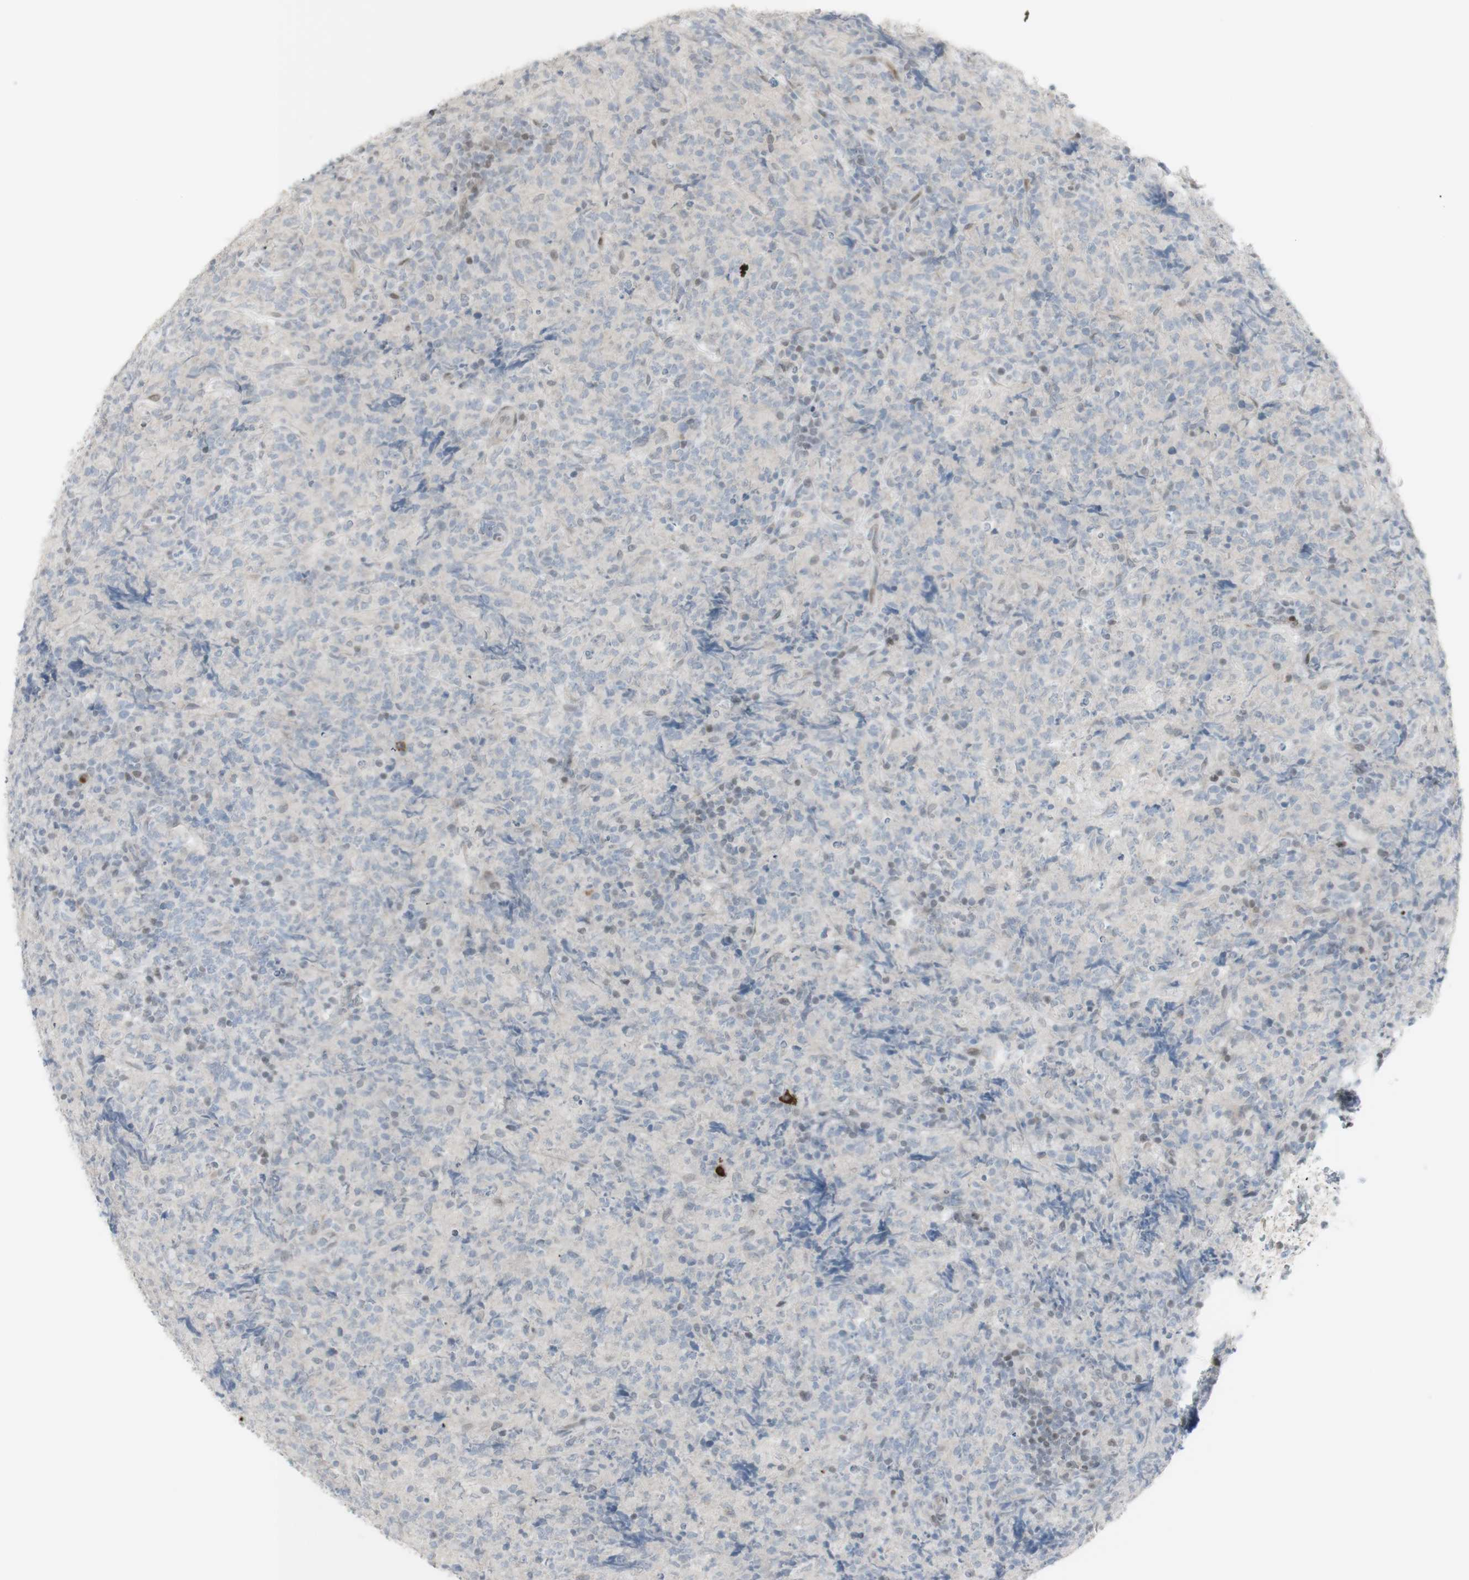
{"staining": {"intensity": "negative", "quantity": "none", "location": "none"}, "tissue": "lymphoma", "cell_type": "Tumor cells", "image_type": "cancer", "snomed": [{"axis": "morphology", "description": "Malignant lymphoma, non-Hodgkin's type, High grade"}, {"axis": "topography", "description": "Tonsil"}], "caption": "Lymphoma stained for a protein using immunohistochemistry (IHC) shows no staining tumor cells.", "gene": "C1orf116", "patient": {"sex": "female", "age": 36}}